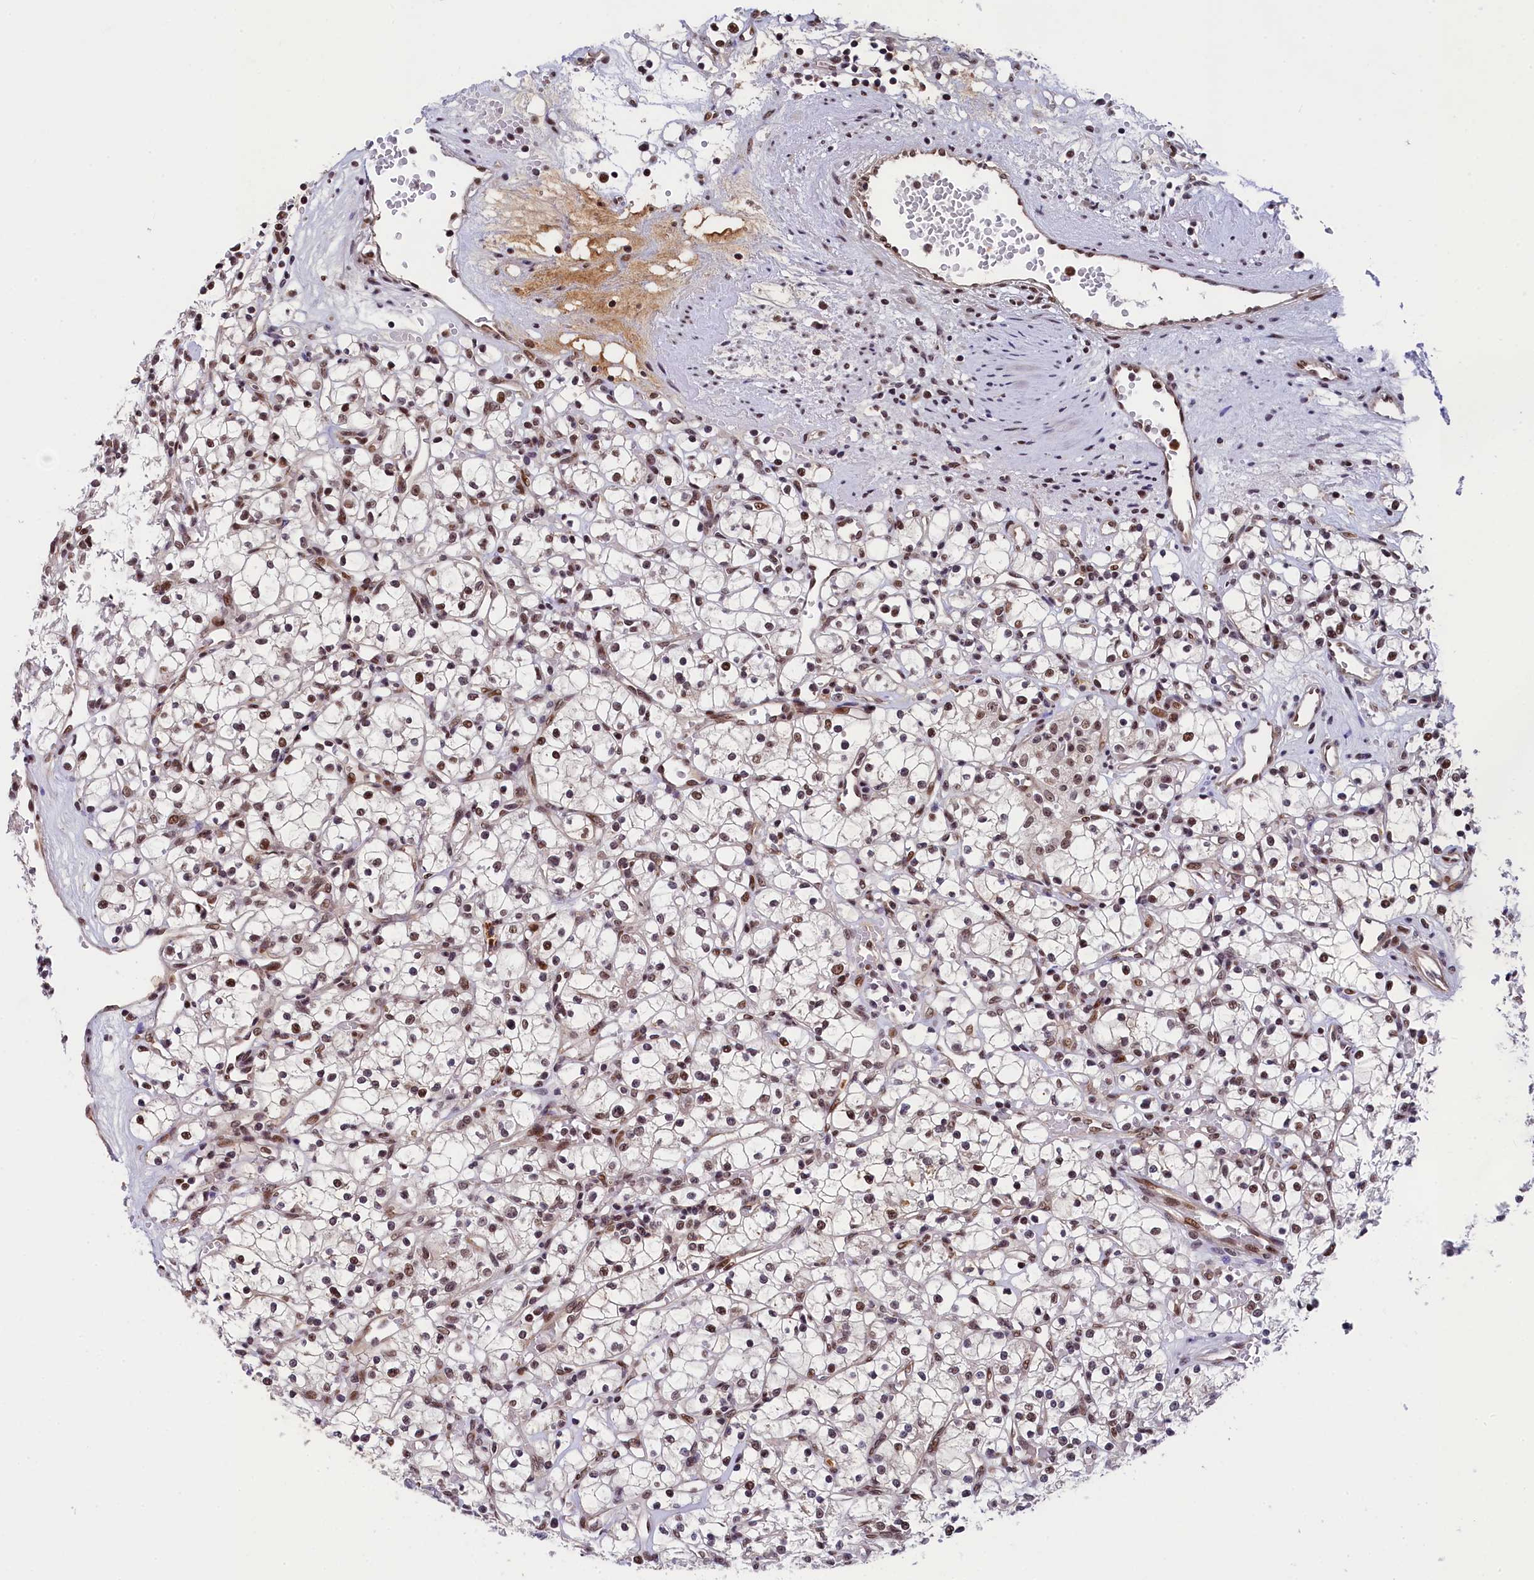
{"staining": {"intensity": "moderate", "quantity": "25%-75%", "location": "nuclear"}, "tissue": "renal cancer", "cell_type": "Tumor cells", "image_type": "cancer", "snomed": [{"axis": "morphology", "description": "Adenocarcinoma, NOS"}, {"axis": "topography", "description": "Kidney"}], "caption": "A brown stain shows moderate nuclear positivity of a protein in renal cancer tumor cells.", "gene": "ADIG", "patient": {"sex": "female", "age": 59}}